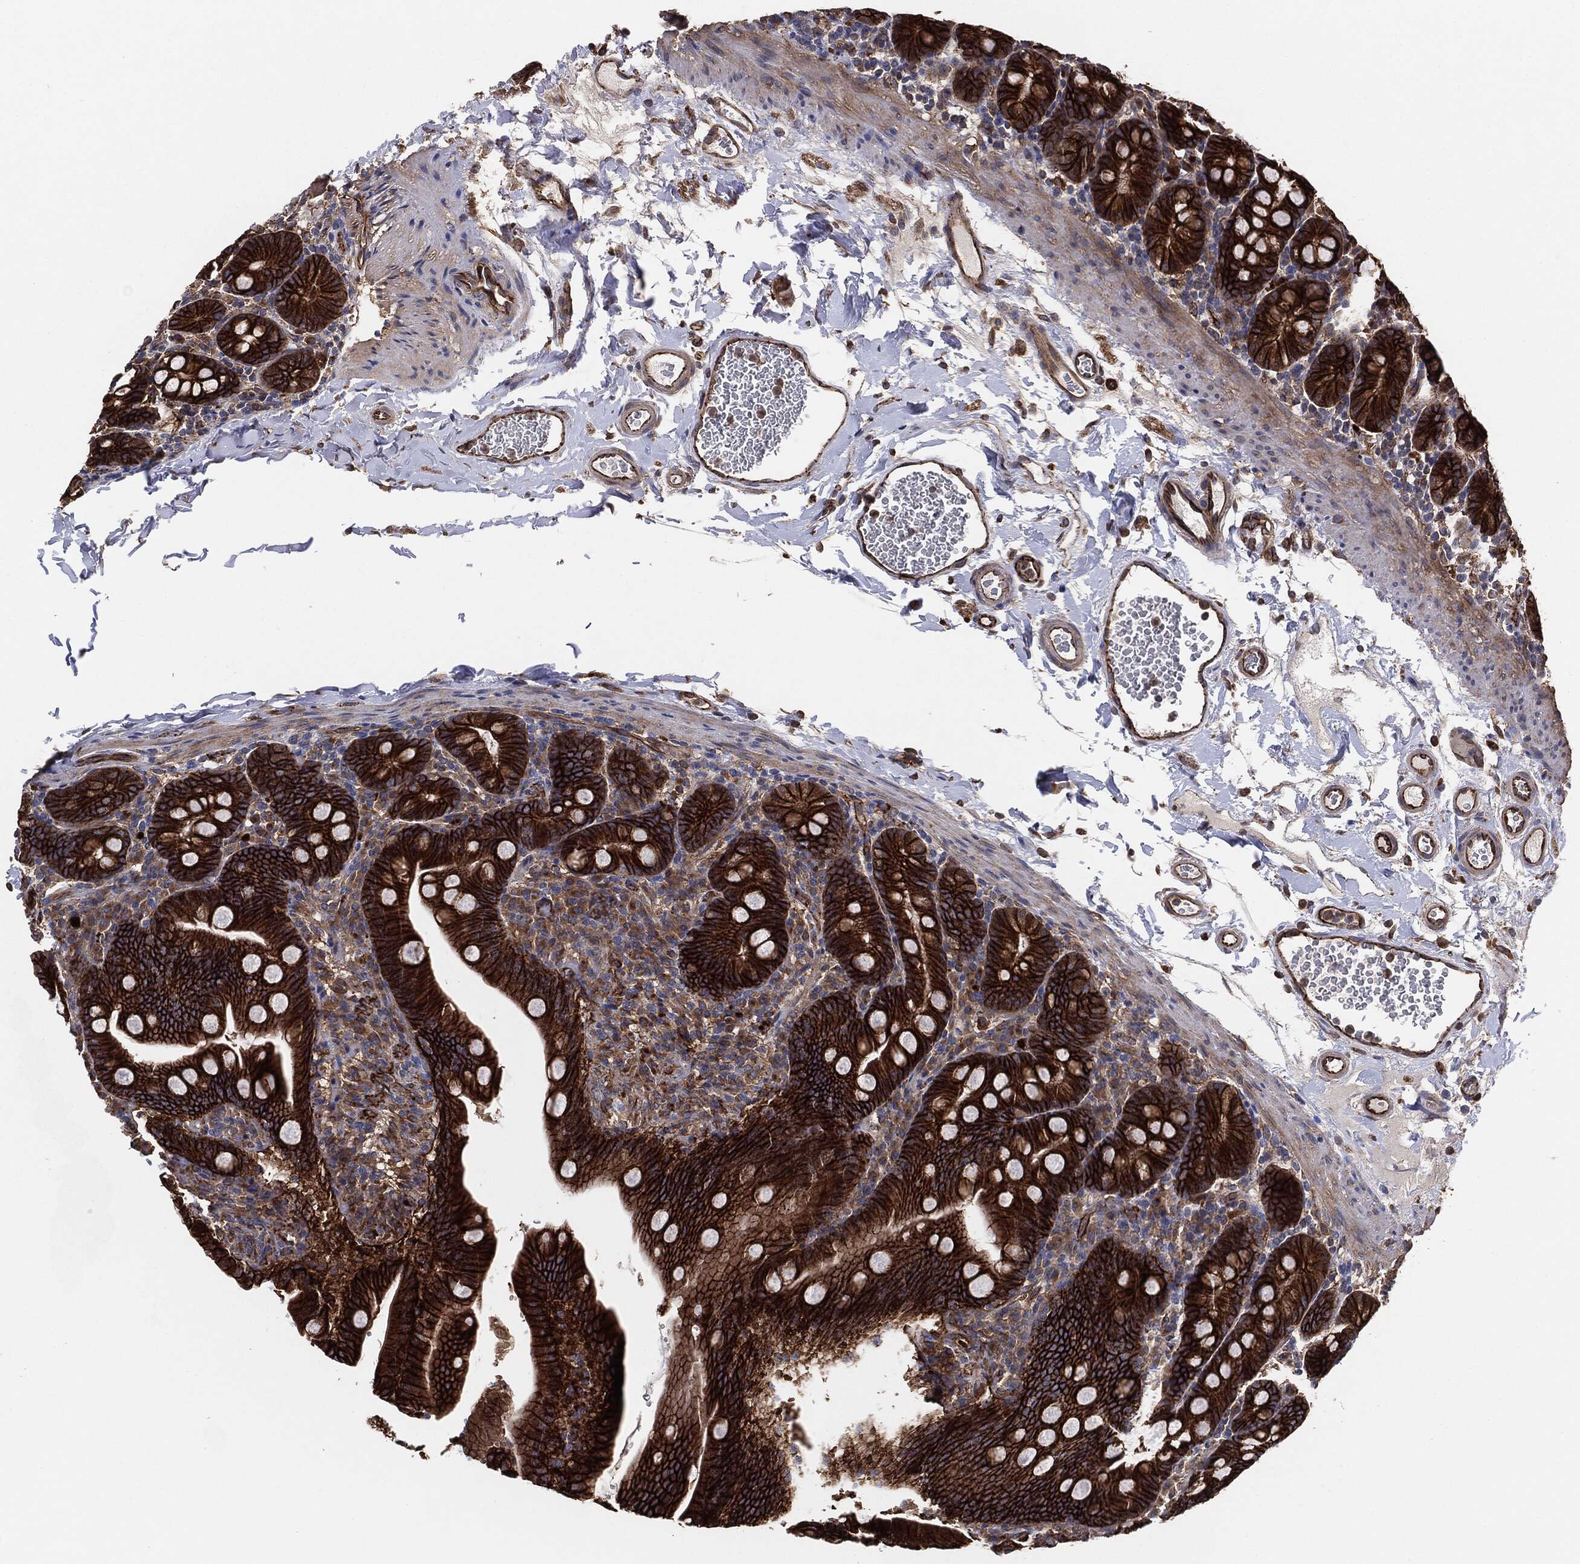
{"staining": {"intensity": "strong", "quantity": ">75%", "location": "cytoplasmic/membranous"}, "tissue": "small intestine", "cell_type": "Glandular cells", "image_type": "normal", "snomed": [{"axis": "morphology", "description": "Normal tissue, NOS"}, {"axis": "topography", "description": "Small intestine"}], "caption": "Immunohistochemistry histopathology image of benign small intestine stained for a protein (brown), which demonstrates high levels of strong cytoplasmic/membranous staining in about >75% of glandular cells.", "gene": "CTNNA1", "patient": {"sex": "female", "age": 44}}